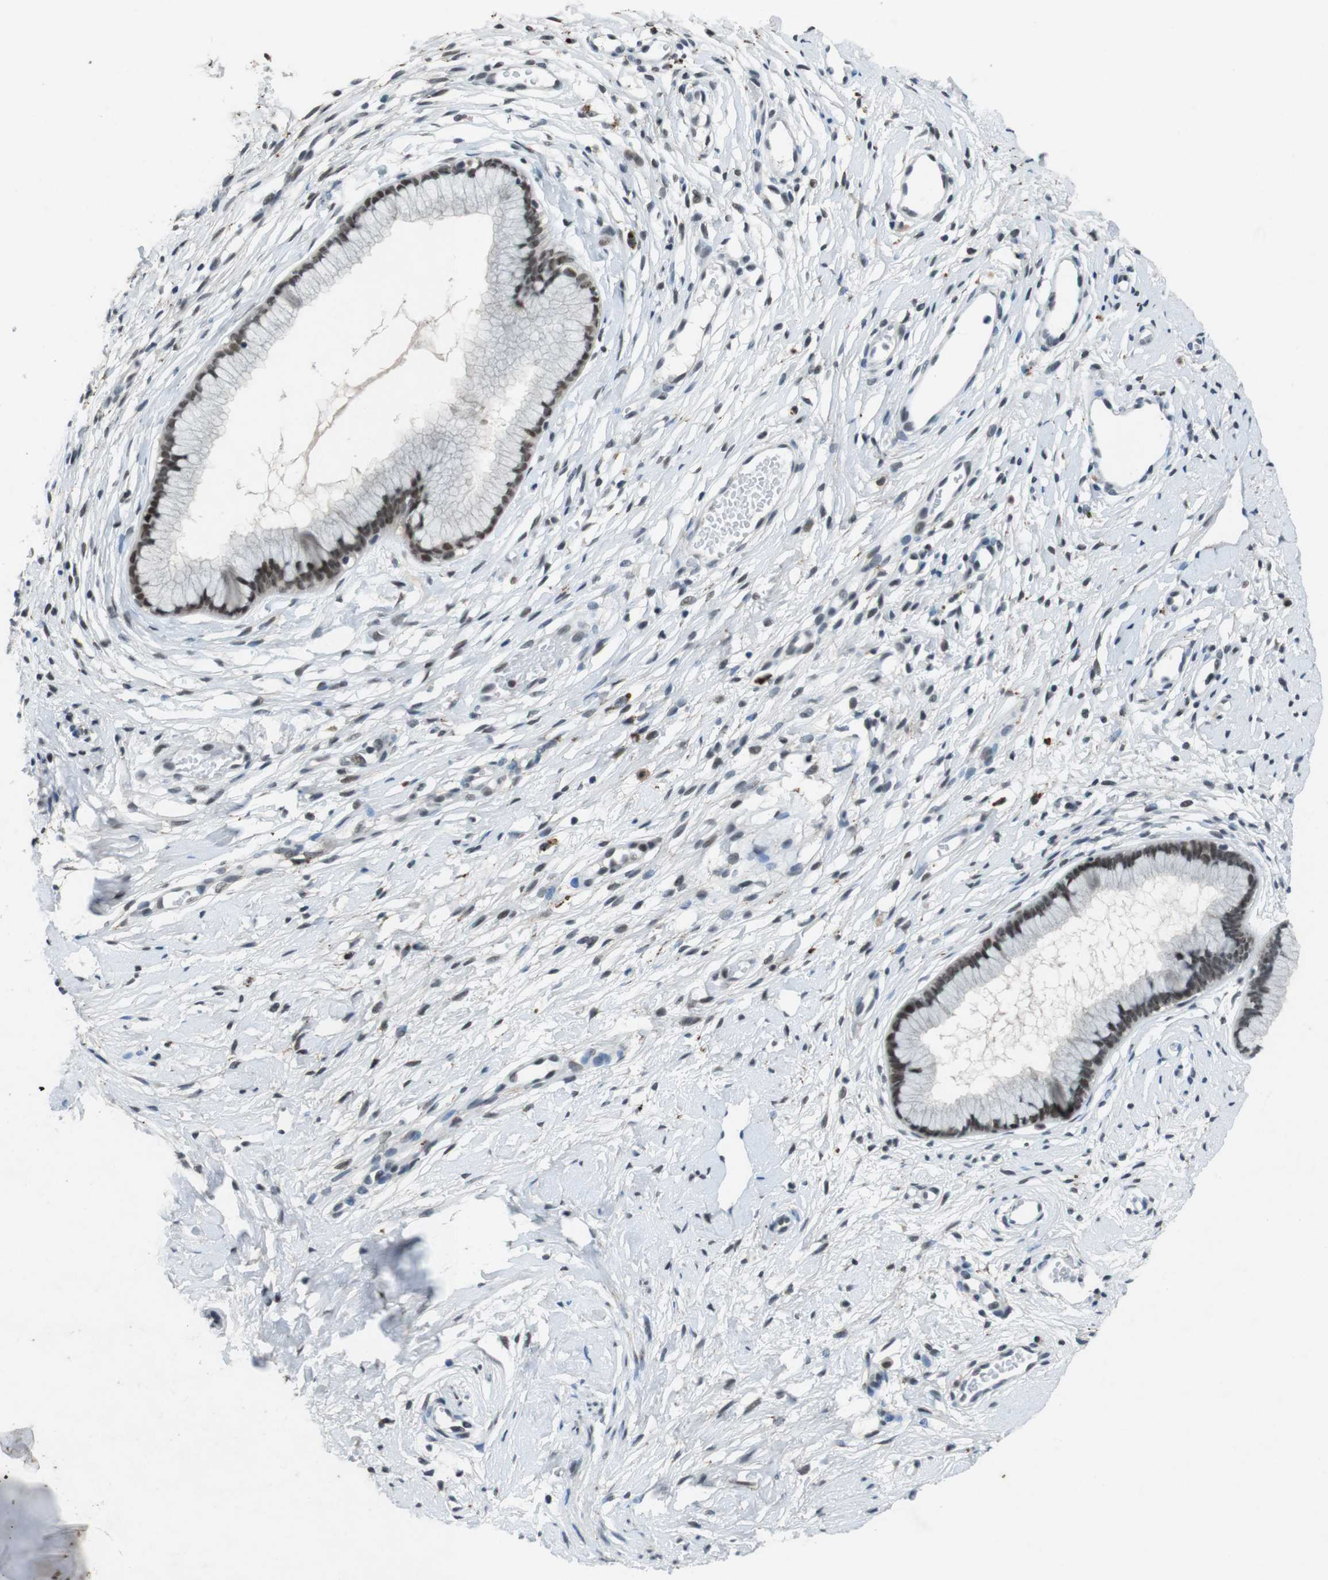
{"staining": {"intensity": "weak", "quantity": ">75%", "location": "nuclear"}, "tissue": "cervix", "cell_type": "Glandular cells", "image_type": "normal", "snomed": [{"axis": "morphology", "description": "Normal tissue, NOS"}, {"axis": "topography", "description": "Cervix"}], "caption": "Immunohistochemical staining of benign cervix displays >75% levels of weak nuclear protein expression in approximately >75% of glandular cells. (DAB IHC with brightfield microscopy, high magnification).", "gene": "USP7", "patient": {"sex": "female", "age": 65}}